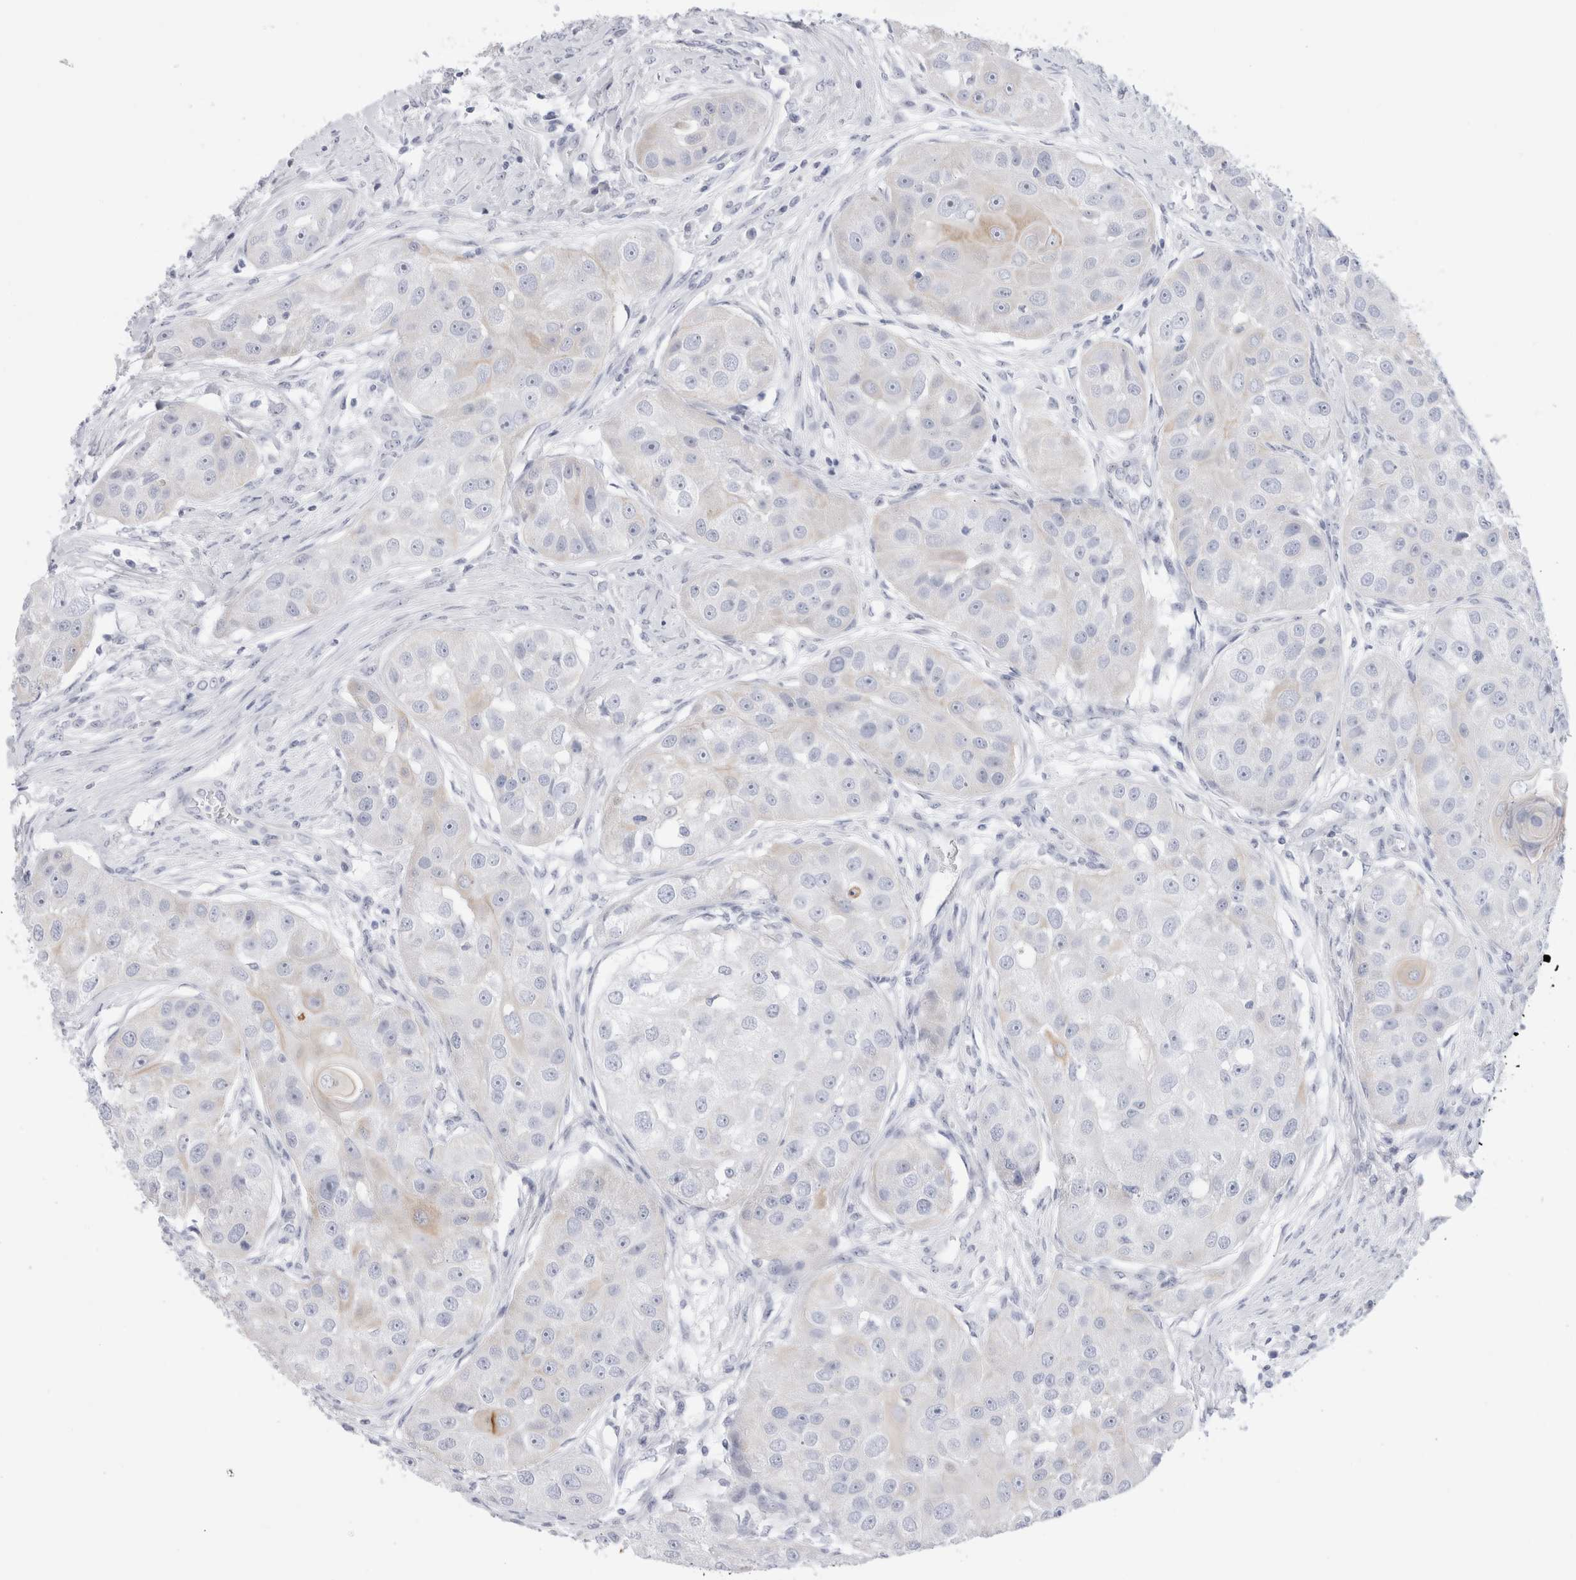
{"staining": {"intensity": "weak", "quantity": "<25%", "location": "cytoplasmic/membranous"}, "tissue": "head and neck cancer", "cell_type": "Tumor cells", "image_type": "cancer", "snomed": [{"axis": "morphology", "description": "Normal tissue, NOS"}, {"axis": "morphology", "description": "Squamous cell carcinoma, NOS"}, {"axis": "topography", "description": "Skeletal muscle"}, {"axis": "topography", "description": "Head-Neck"}], "caption": "Immunohistochemistry of human squamous cell carcinoma (head and neck) shows no expression in tumor cells.", "gene": "MUC15", "patient": {"sex": "male", "age": 51}}